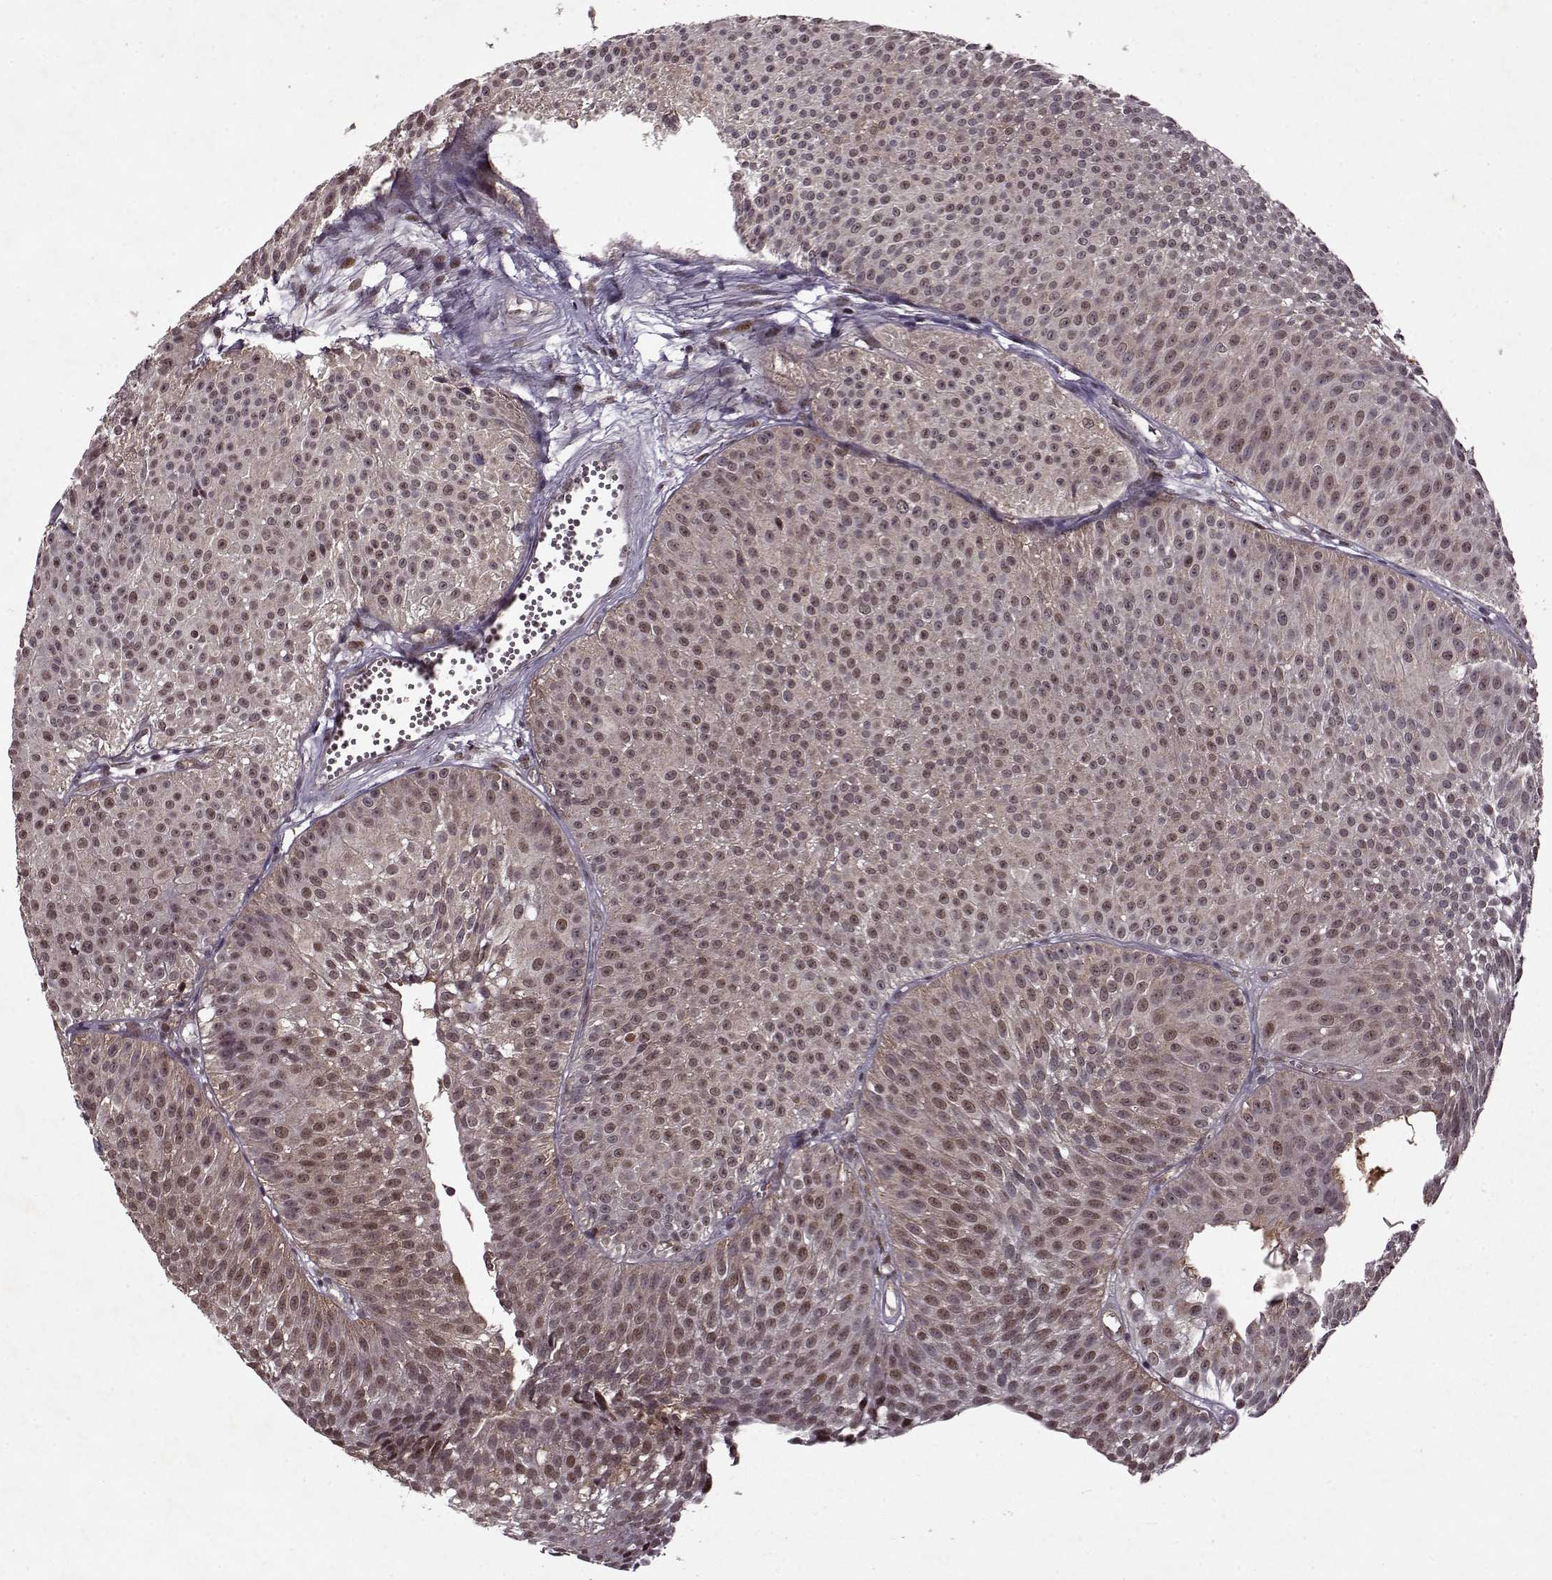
{"staining": {"intensity": "weak", "quantity": "25%-75%", "location": "nuclear"}, "tissue": "urothelial cancer", "cell_type": "Tumor cells", "image_type": "cancer", "snomed": [{"axis": "morphology", "description": "Urothelial carcinoma, Low grade"}, {"axis": "topography", "description": "Urinary bladder"}], "caption": "A high-resolution image shows immunohistochemistry (IHC) staining of low-grade urothelial carcinoma, which demonstrates weak nuclear expression in approximately 25%-75% of tumor cells. The staining was performed using DAB, with brown indicating positive protein expression. Nuclei are stained blue with hematoxylin.", "gene": "PSMA7", "patient": {"sex": "male", "age": 63}}